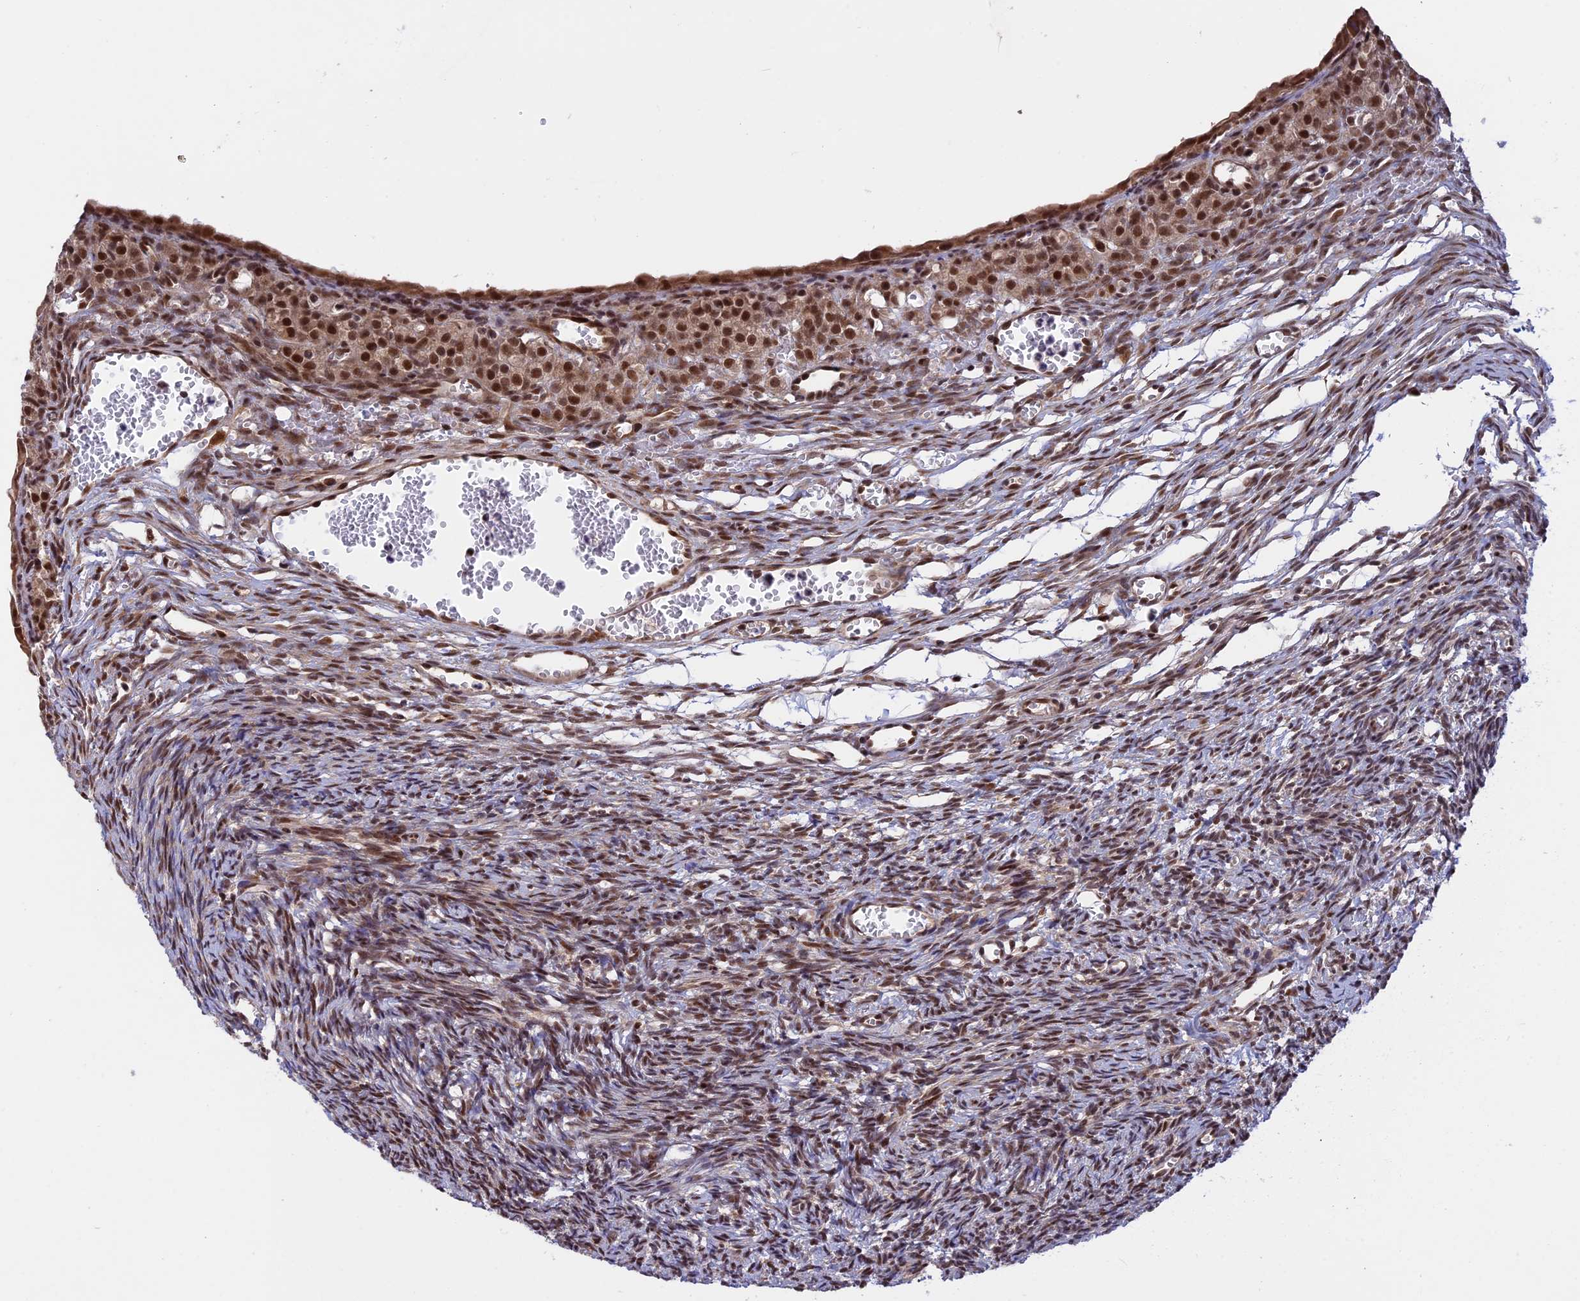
{"staining": {"intensity": "moderate", "quantity": "25%-75%", "location": "nuclear"}, "tissue": "ovary", "cell_type": "Ovarian stroma cells", "image_type": "normal", "snomed": [{"axis": "morphology", "description": "Normal tissue, NOS"}, {"axis": "topography", "description": "Ovary"}], "caption": "Immunohistochemistry (IHC) (DAB) staining of unremarkable human ovary exhibits moderate nuclear protein staining in approximately 25%-75% of ovarian stroma cells. Using DAB (brown) and hematoxylin (blue) stains, captured at high magnification using brightfield microscopy.", "gene": "POLR2C", "patient": {"sex": "female", "age": 39}}